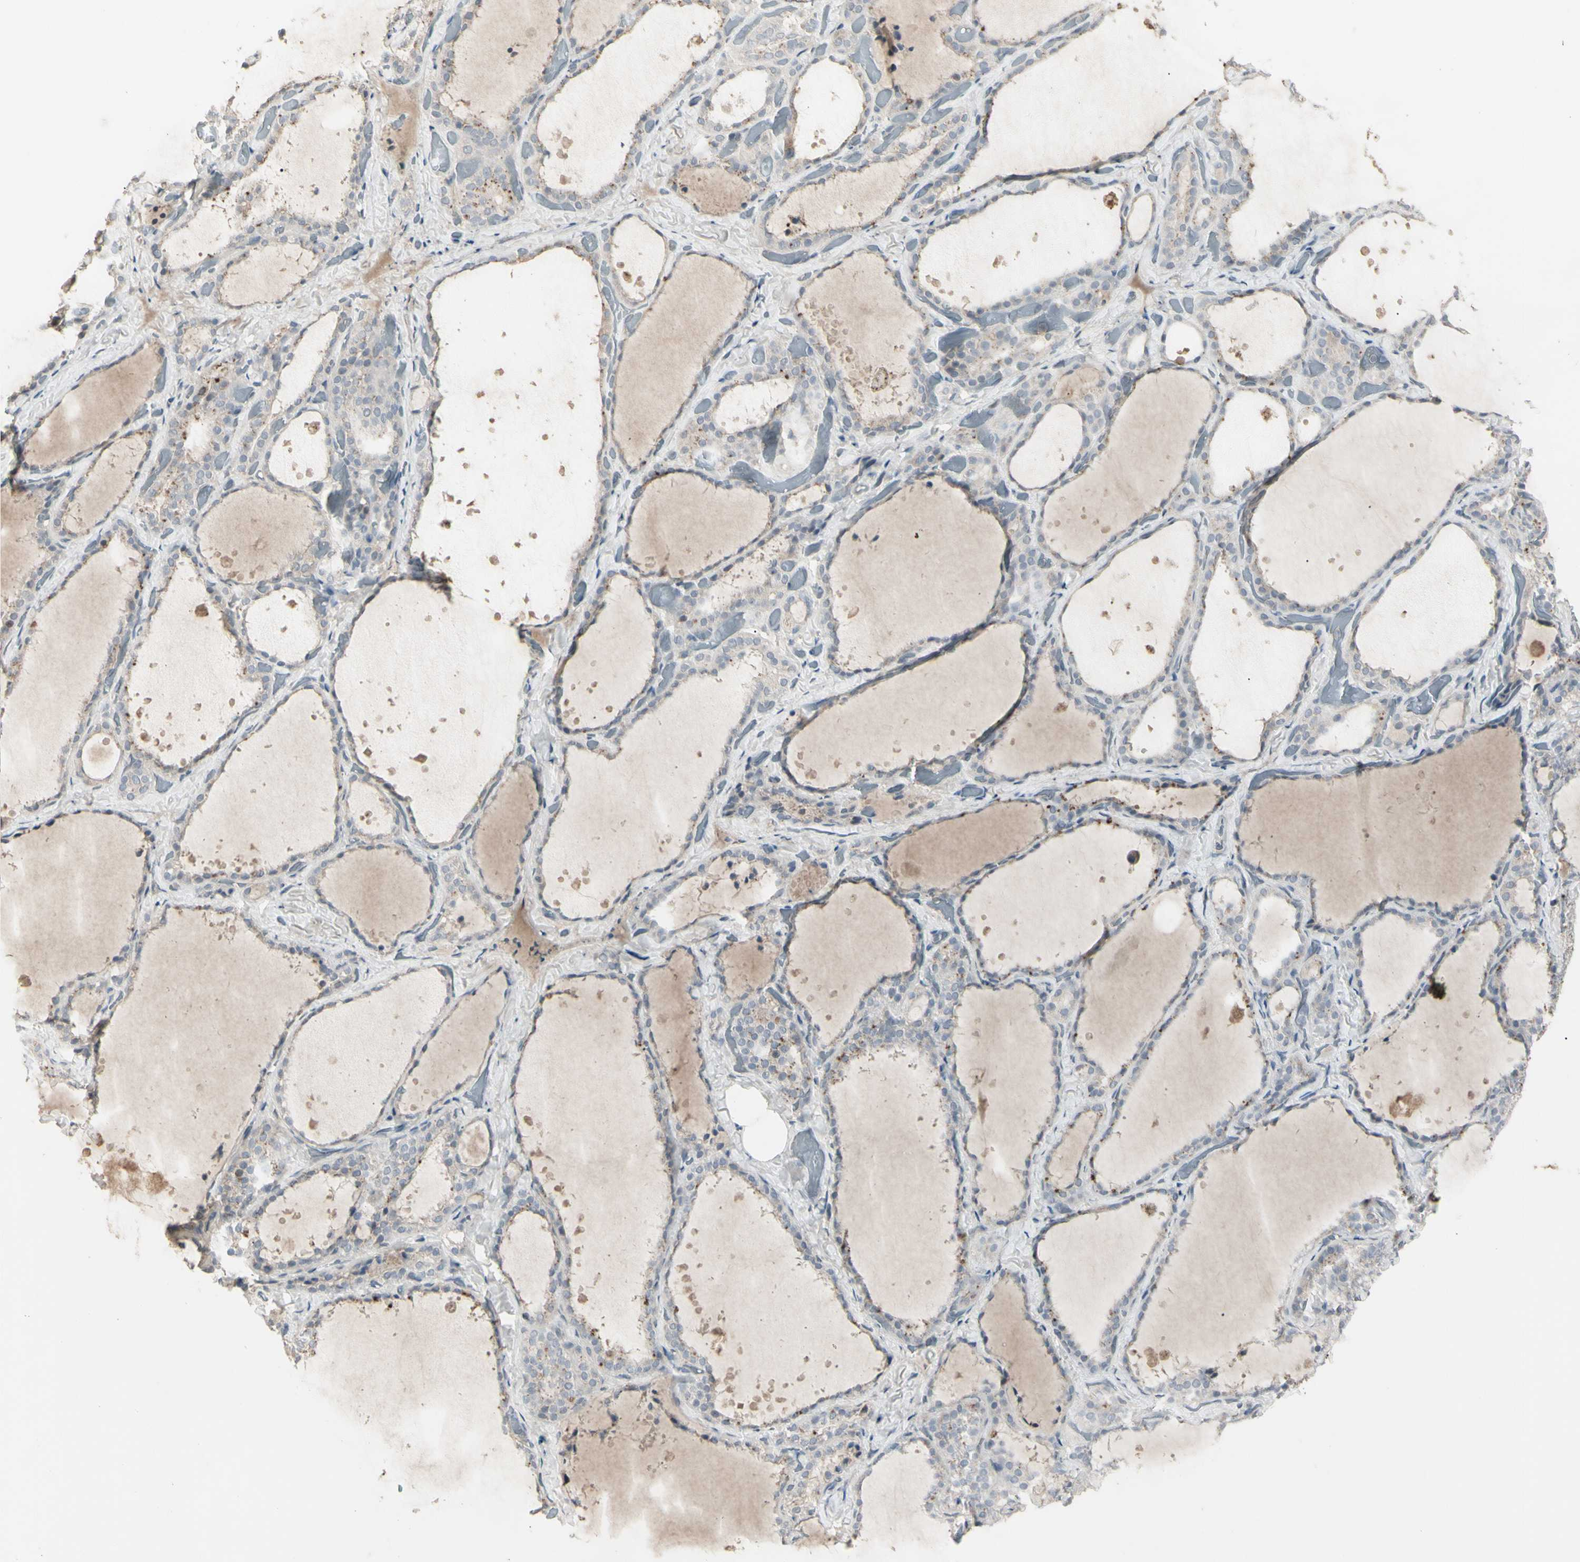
{"staining": {"intensity": "weak", "quantity": ">75%", "location": "cytoplasmic/membranous"}, "tissue": "thyroid gland", "cell_type": "Glandular cells", "image_type": "normal", "snomed": [{"axis": "morphology", "description": "Normal tissue, NOS"}, {"axis": "topography", "description": "Thyroid gland"}], "caption": "Protein staining by immunohistochemistry displays weak cytoplasmic/membranous positivity in approximately >75% of glandular cells in benign thyroid gland. (IHC, brightfield microscopy, high magnification).", "gene": "PIAS4", "patient": {"sex": "female", "age": 44}}